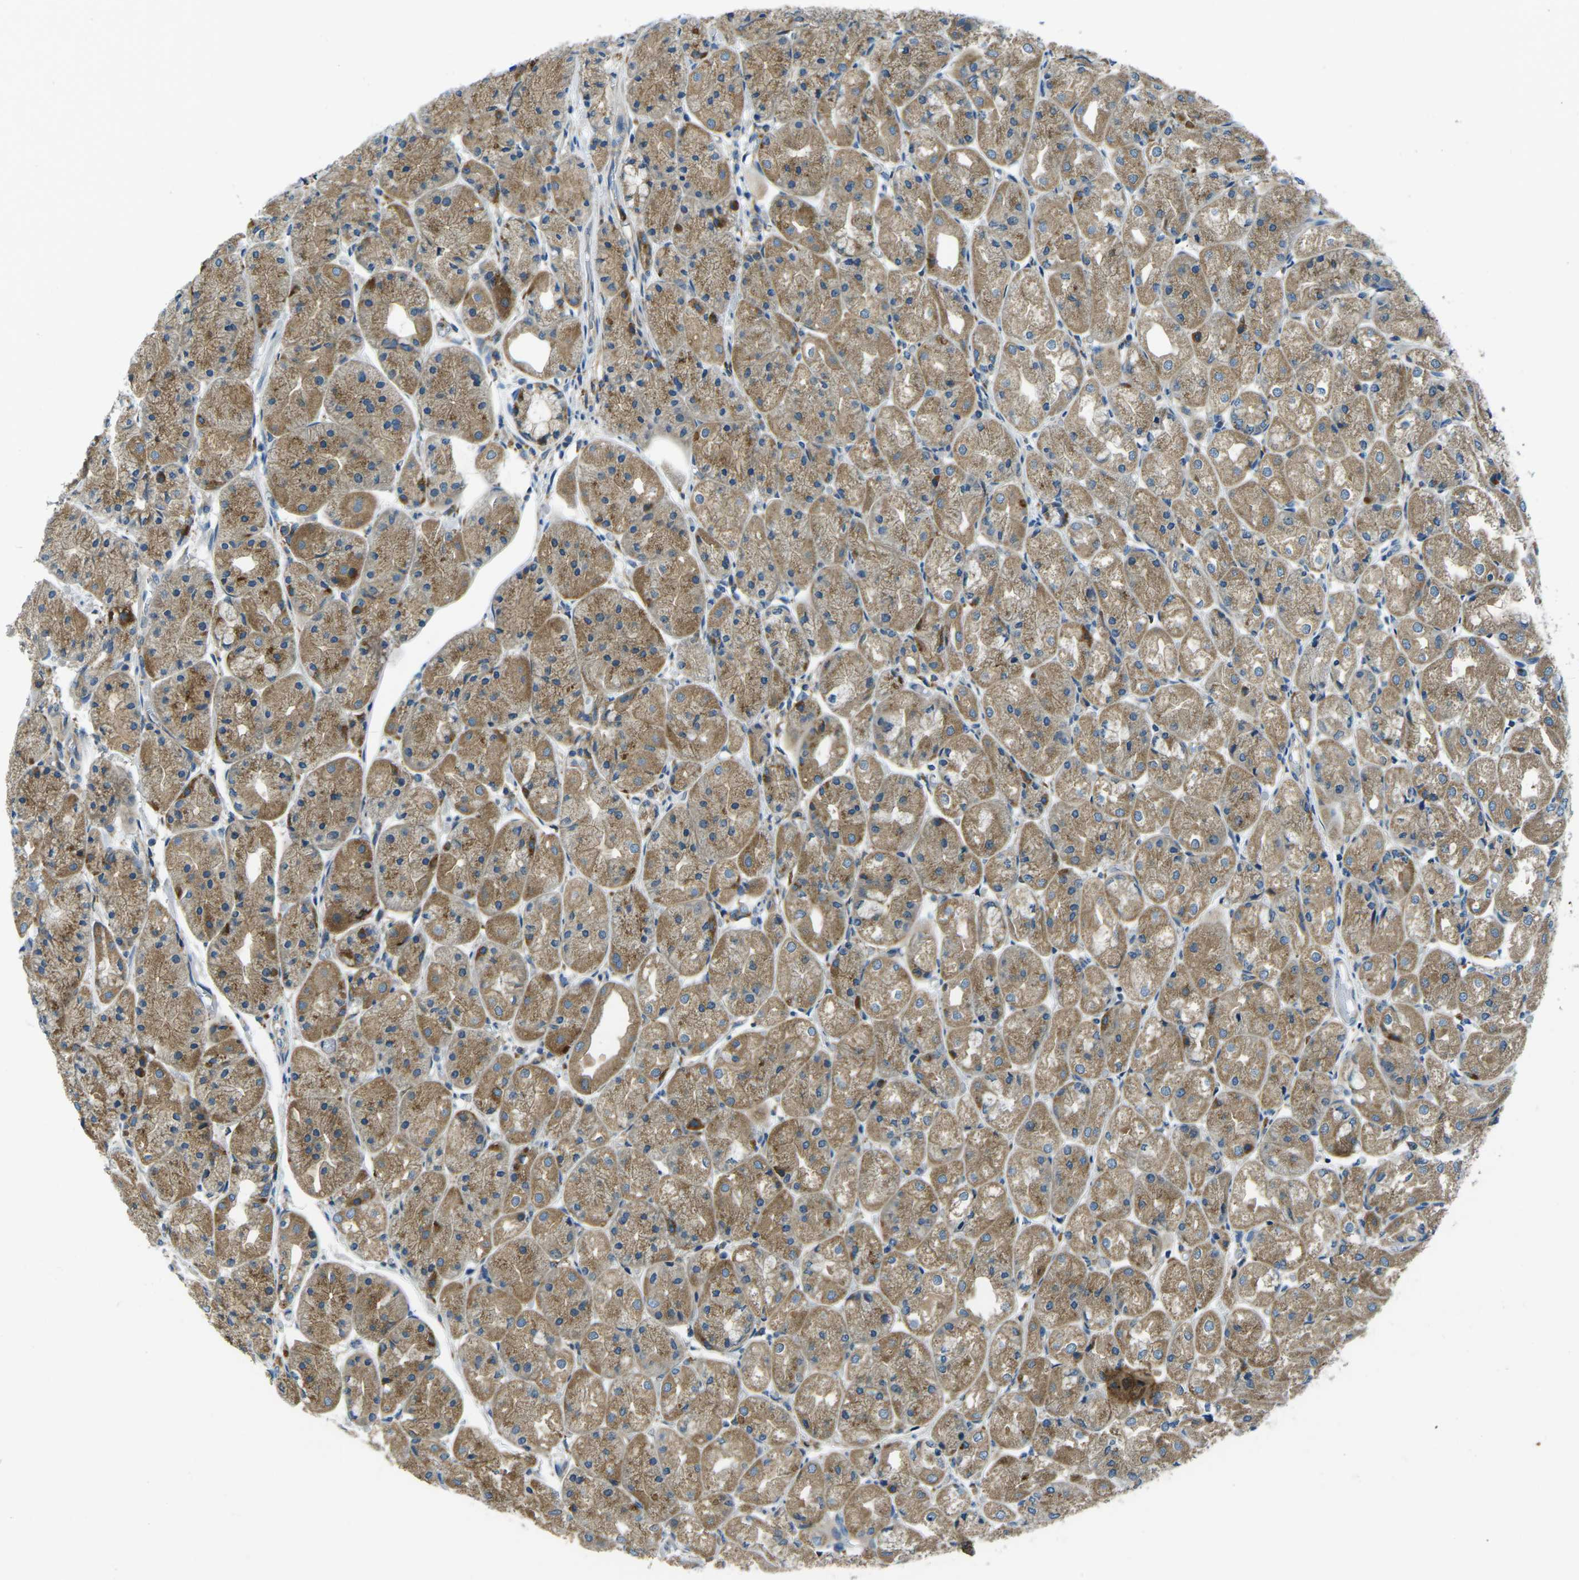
{"staining": {"intensity": "moderate", "quantity": ">75%", "location": "cytoplasmic/membranous"}, "tissue": "stomach", "cell_type": "Glandular cells", "image_type": "normal", "snomed": [{"axis": "morphology", "description": "Normal tissue, NOS"}, {"axis": "topography", "description": "Stomach, upper"}], "caption": "Glandular cells demonstrate medium levels of moderate cytoplasmic/membranous positivity in about >75% of cells in unremarkable human stomach.", "gene": "CDK17", "patient": {"sex": "male", "age": 72}}